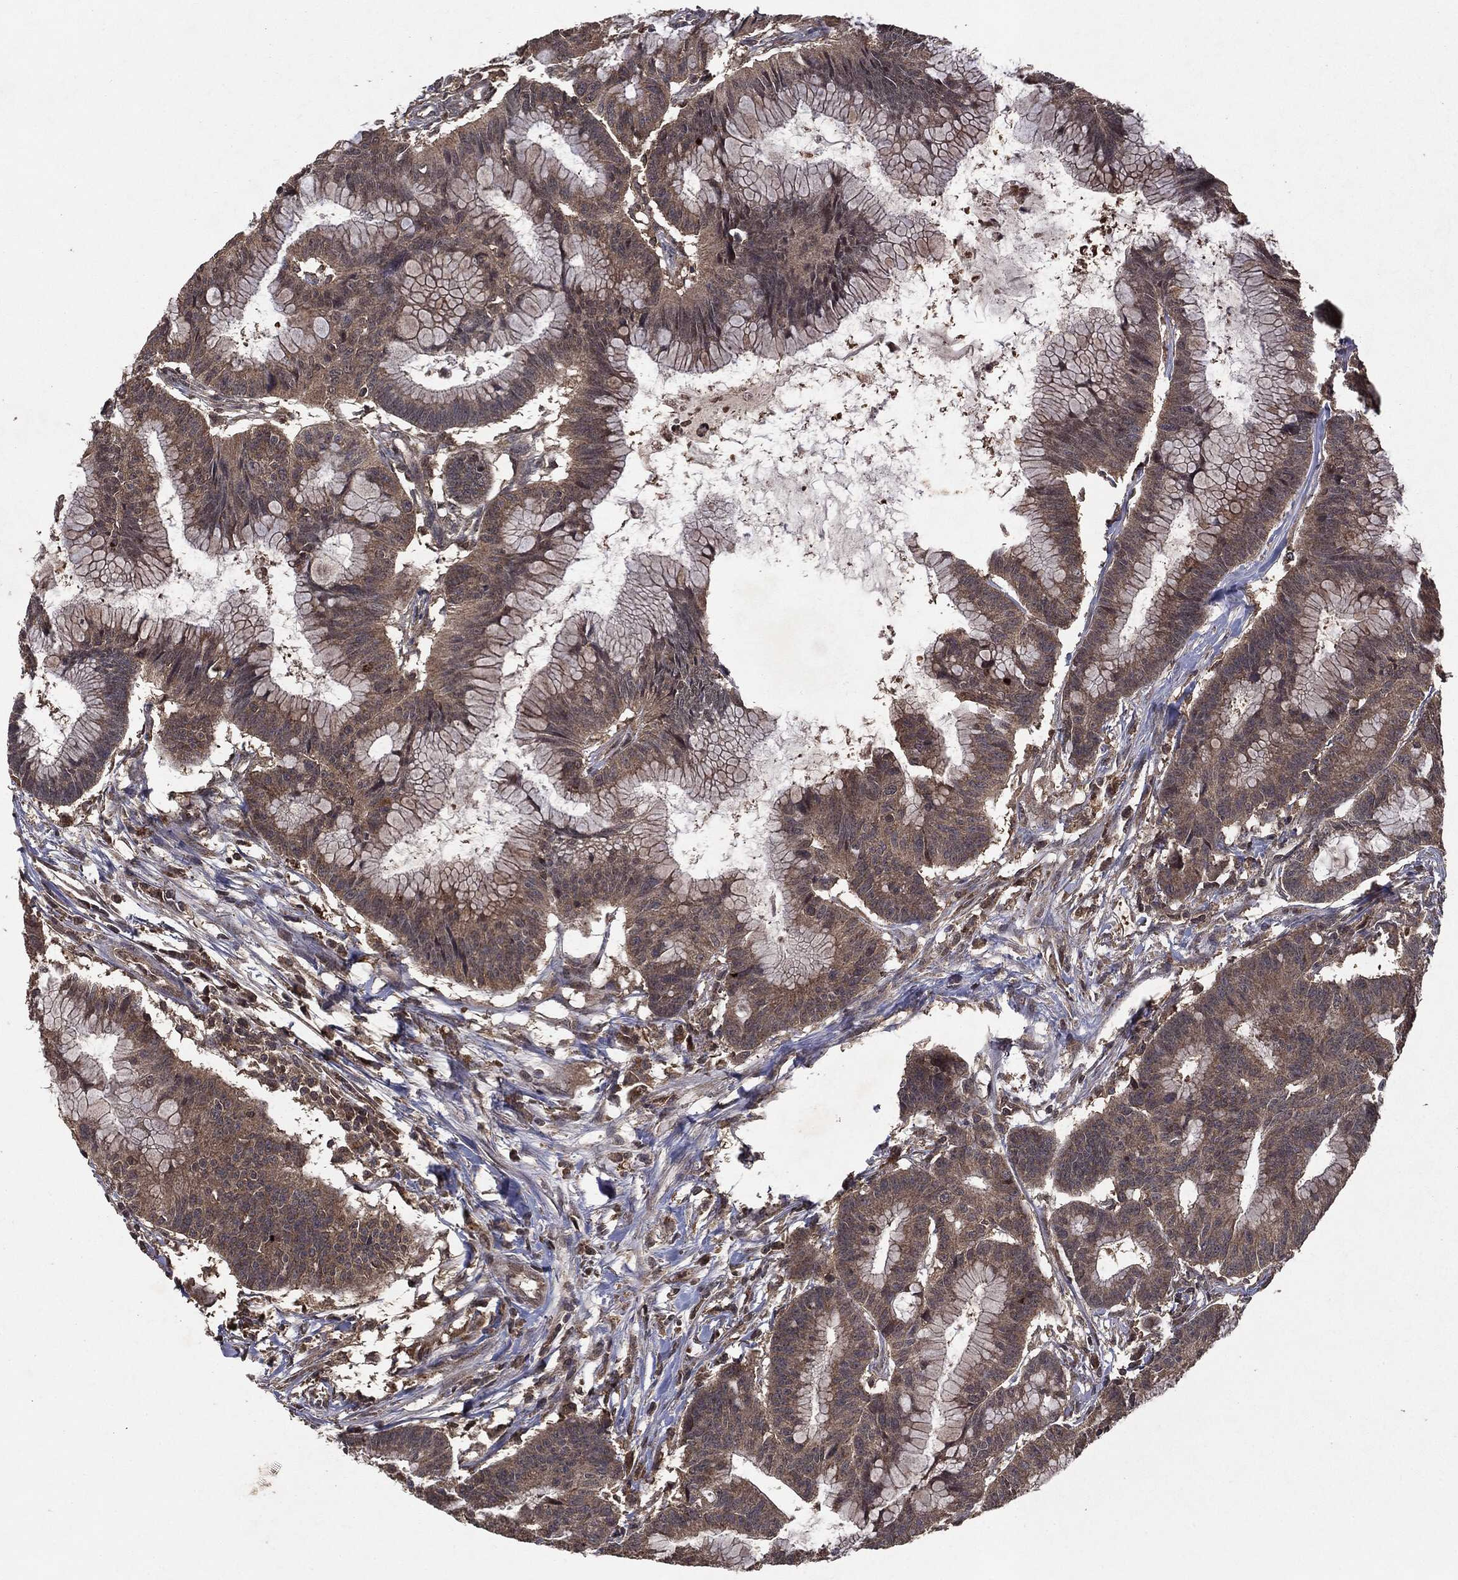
{"staining": {"intensity": "weak", "quantity": ">75%", "location": "cytoplasmic/membranous"}, "tissue": "colorectal cancer", "cell_type": "Tumor cells", "image_type": "cancer", "snomed": [{"axis": "morphology", "description": "Adenocarcinoma, NOS"}, {"axis": "topography", "description": "Colon"}], "caption": "Colorectal adenocarcinoma was stained to show a protein in brown. There is low levels of weak cytoplasmic/membranous positivity in approximately >75% of tumor cells. (Brightfield microscopy of DAB IHC at high magnification).", "gene": "MTOR", "patient": {"sex": "female", "age": 78}}